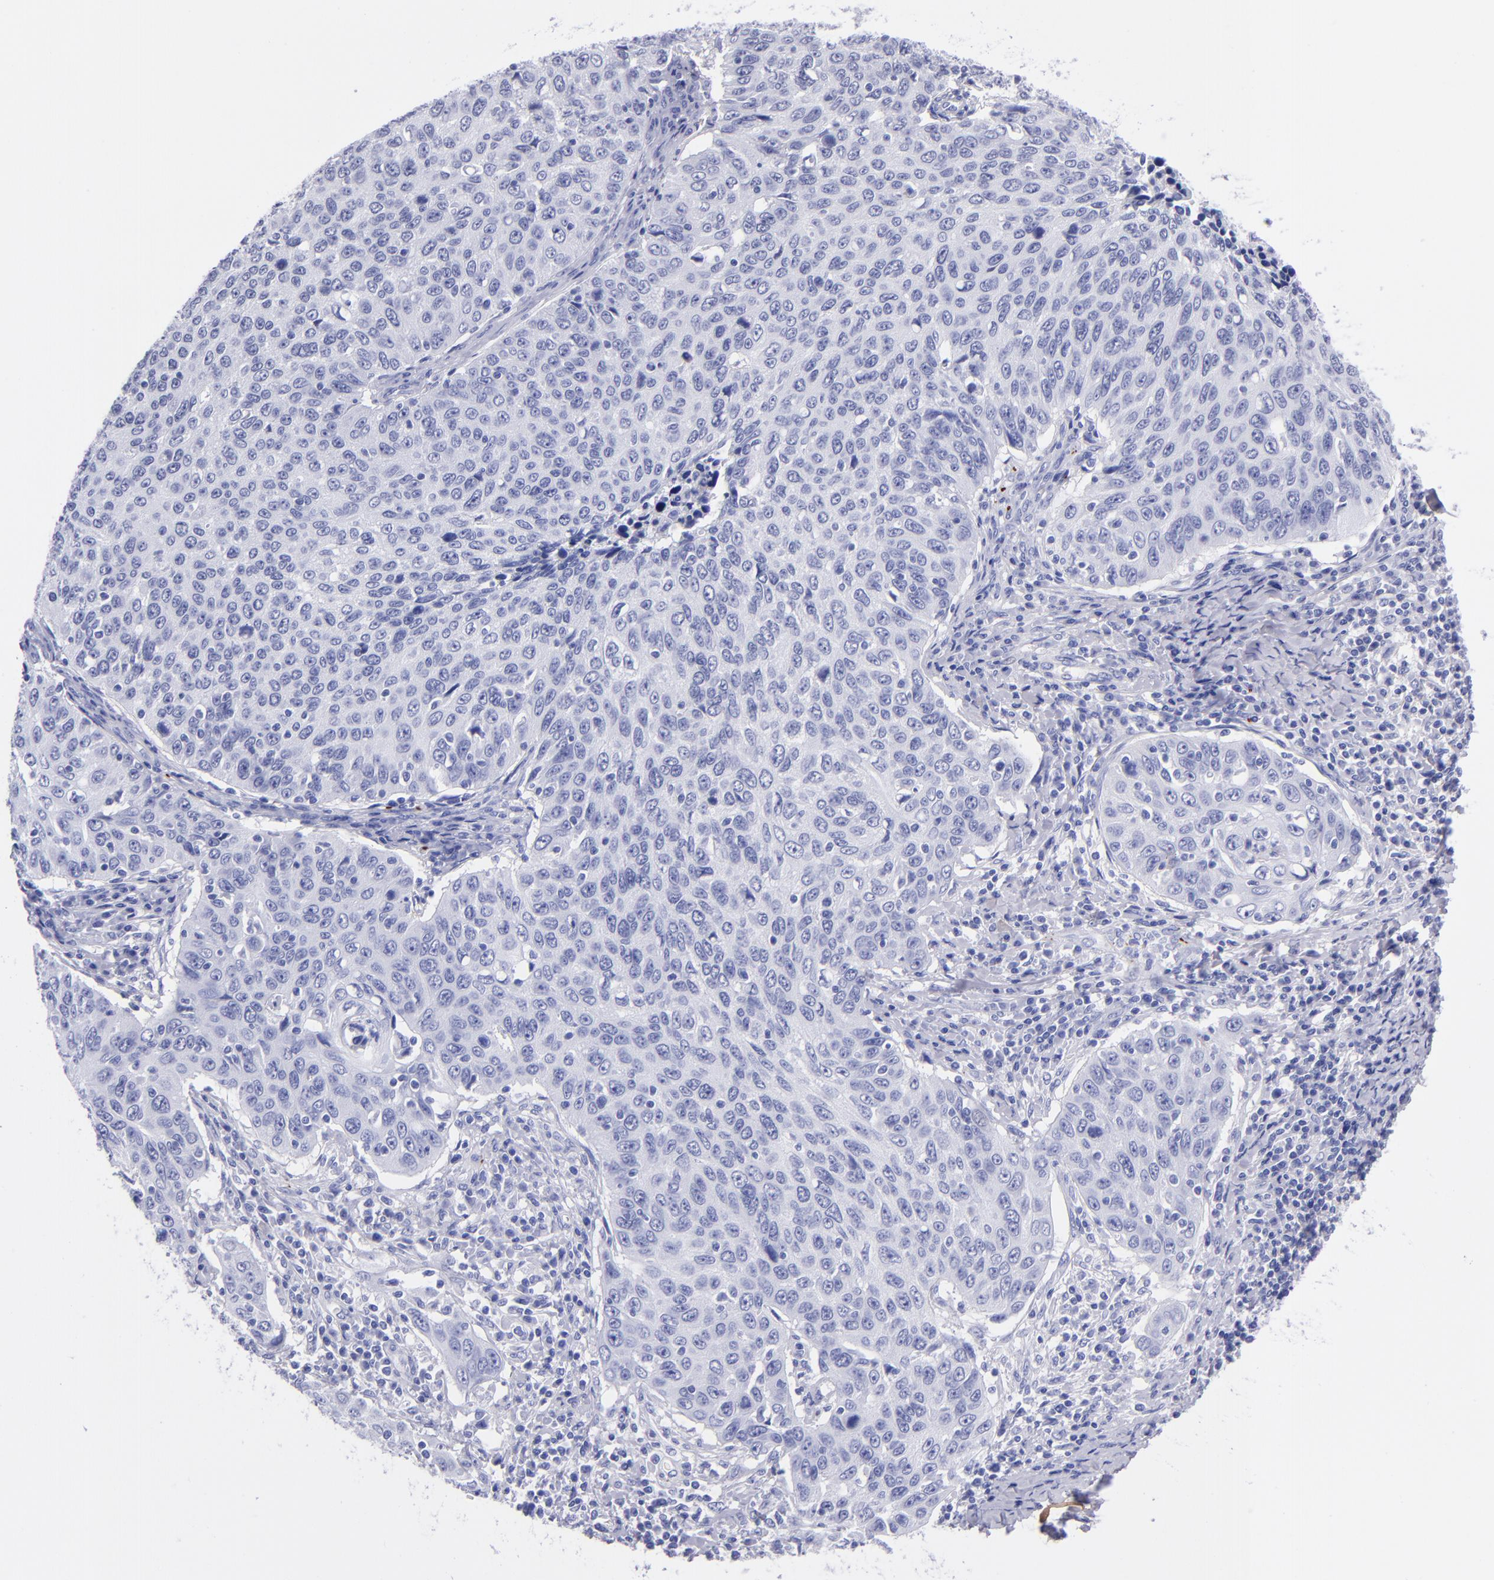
{"staining": {"intensity": "negative", "quantity": "none", "location": "none"}, "tissue": "cervical cancer", "cell_type": "Tumor cells", "image_type": "cancer", "snomed": [{"axis": "morphology", "description": "Squamous cell carcinoma, NOS"}, {"axis": "topography", "description": "Cervix"}], "caption": "High magnification brightfield microscopy of cervical squamous cell carcinoma stained with DAB (3,3'-diaminobenzidine) (brown) and counterstained with hematoxylin (blue): tumor cells show no significant expression. (Brightfield microscopy of DAB (3,3'-diaminobenzidine) immunohistochemistry (IHC) at high magnification).", "gene": "EFCAB13", "patient": {"sex": "female", "age": 53}}